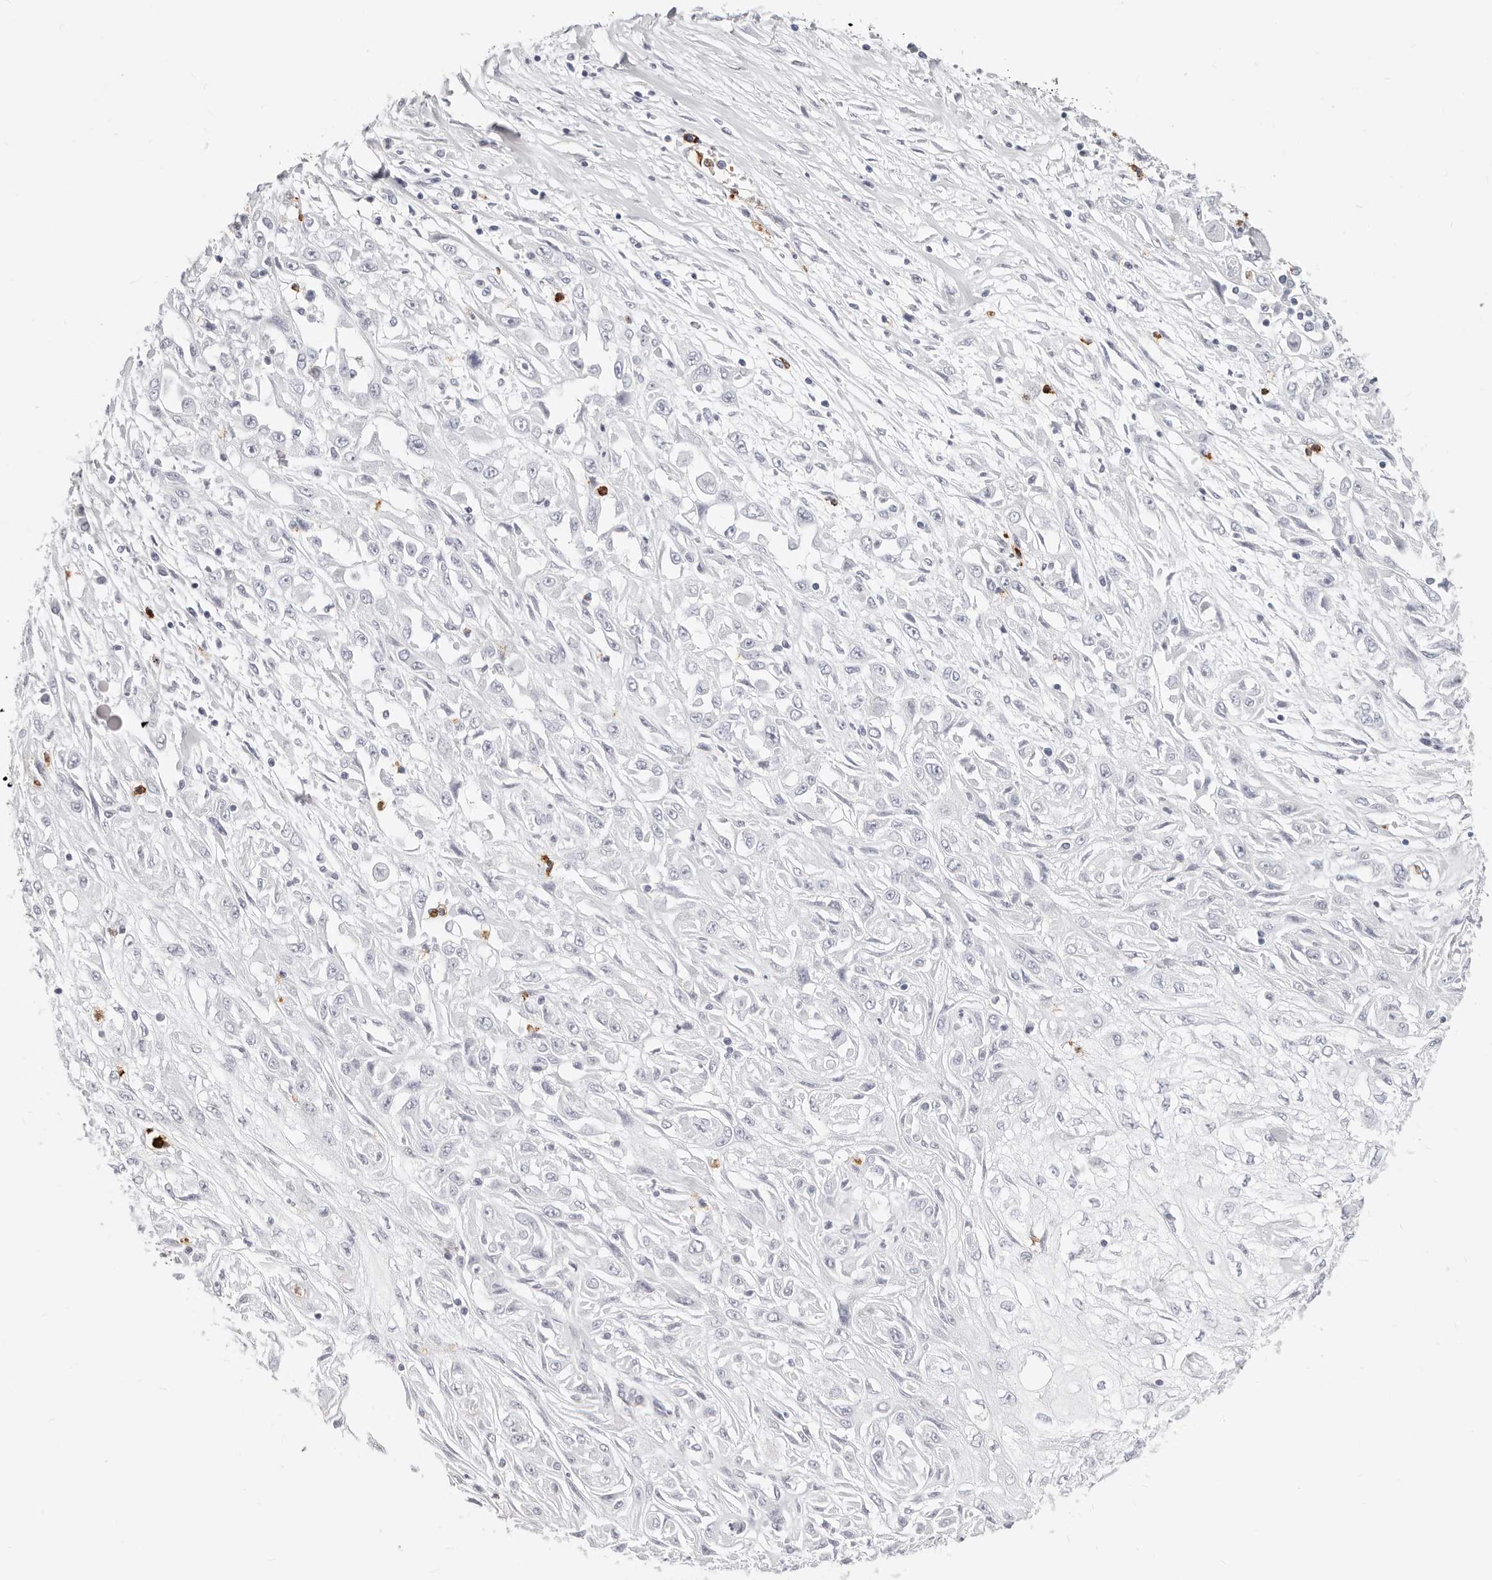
{"staining": {"intensity": "negative", "quantity": "none", "location": "none"}, "tissue": "skin cancer", "cell_type": "Tumor cells", "image_type": "cancer", "snomed": [{"axis": "morphology", "description": "Squamous cell carcinoma, NOS"}, {"axis": "morphology", "description": "Squamous cell carcinoma, metastatic, NOS"}, {"axis": "topography", "description": "Skin"}, {"axis": "topography", "description": "Lymph node"}], "caption": "High magnification brightfield microscopy of skin cancer stained with DAB (brown) and counterstained with hematoxylin (blue): tumor cells show no significant expression.", "gene": "CAMP", "patient": {"sex": "male", "age": 75}}